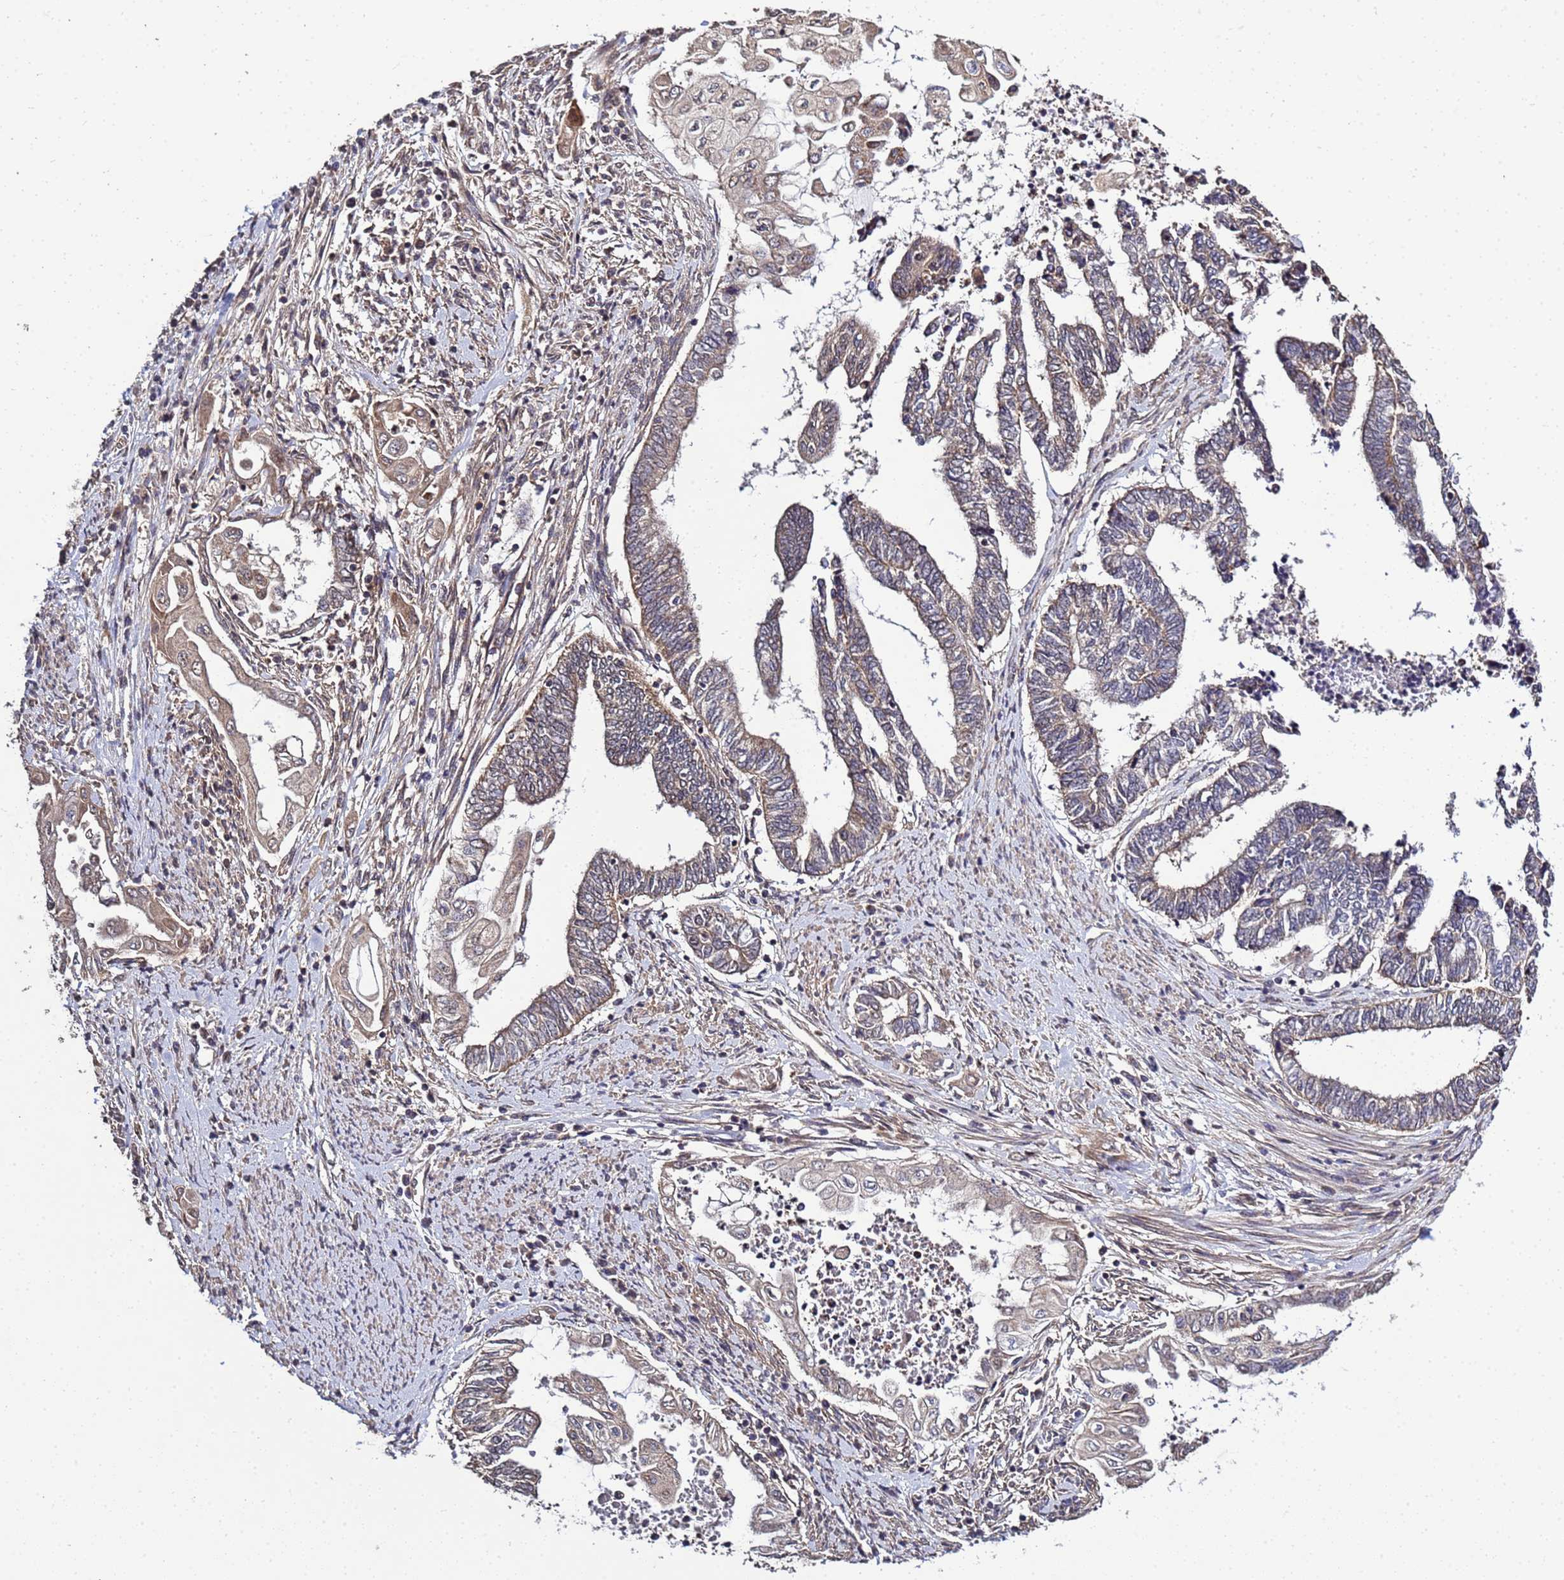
{"staining": {"intensity": "weak", "quantity": "25%-75%", "location": "cytoplasmic/membranous"}, "tissue": "endometrial cancer", "cell_type": "Tumor cells", "image_type": "cancer", "snomed": [{"axis": "morphology", "description": "Adenocarcinoma, NOS"}, {"axis": "topography", "description": "Uterus"}, {"axis": "topography", "description": "Endometrium"}], "caption": "Endometrial cancer (adenocarcinoma) was stained to show a protein in brown. There is low levels of weak cytoplasmic/membranous positivity in approximately 25%-75% of tumor cells.", "gene": "P2RX7", "patient": {"sex": "female", "age": 70}}